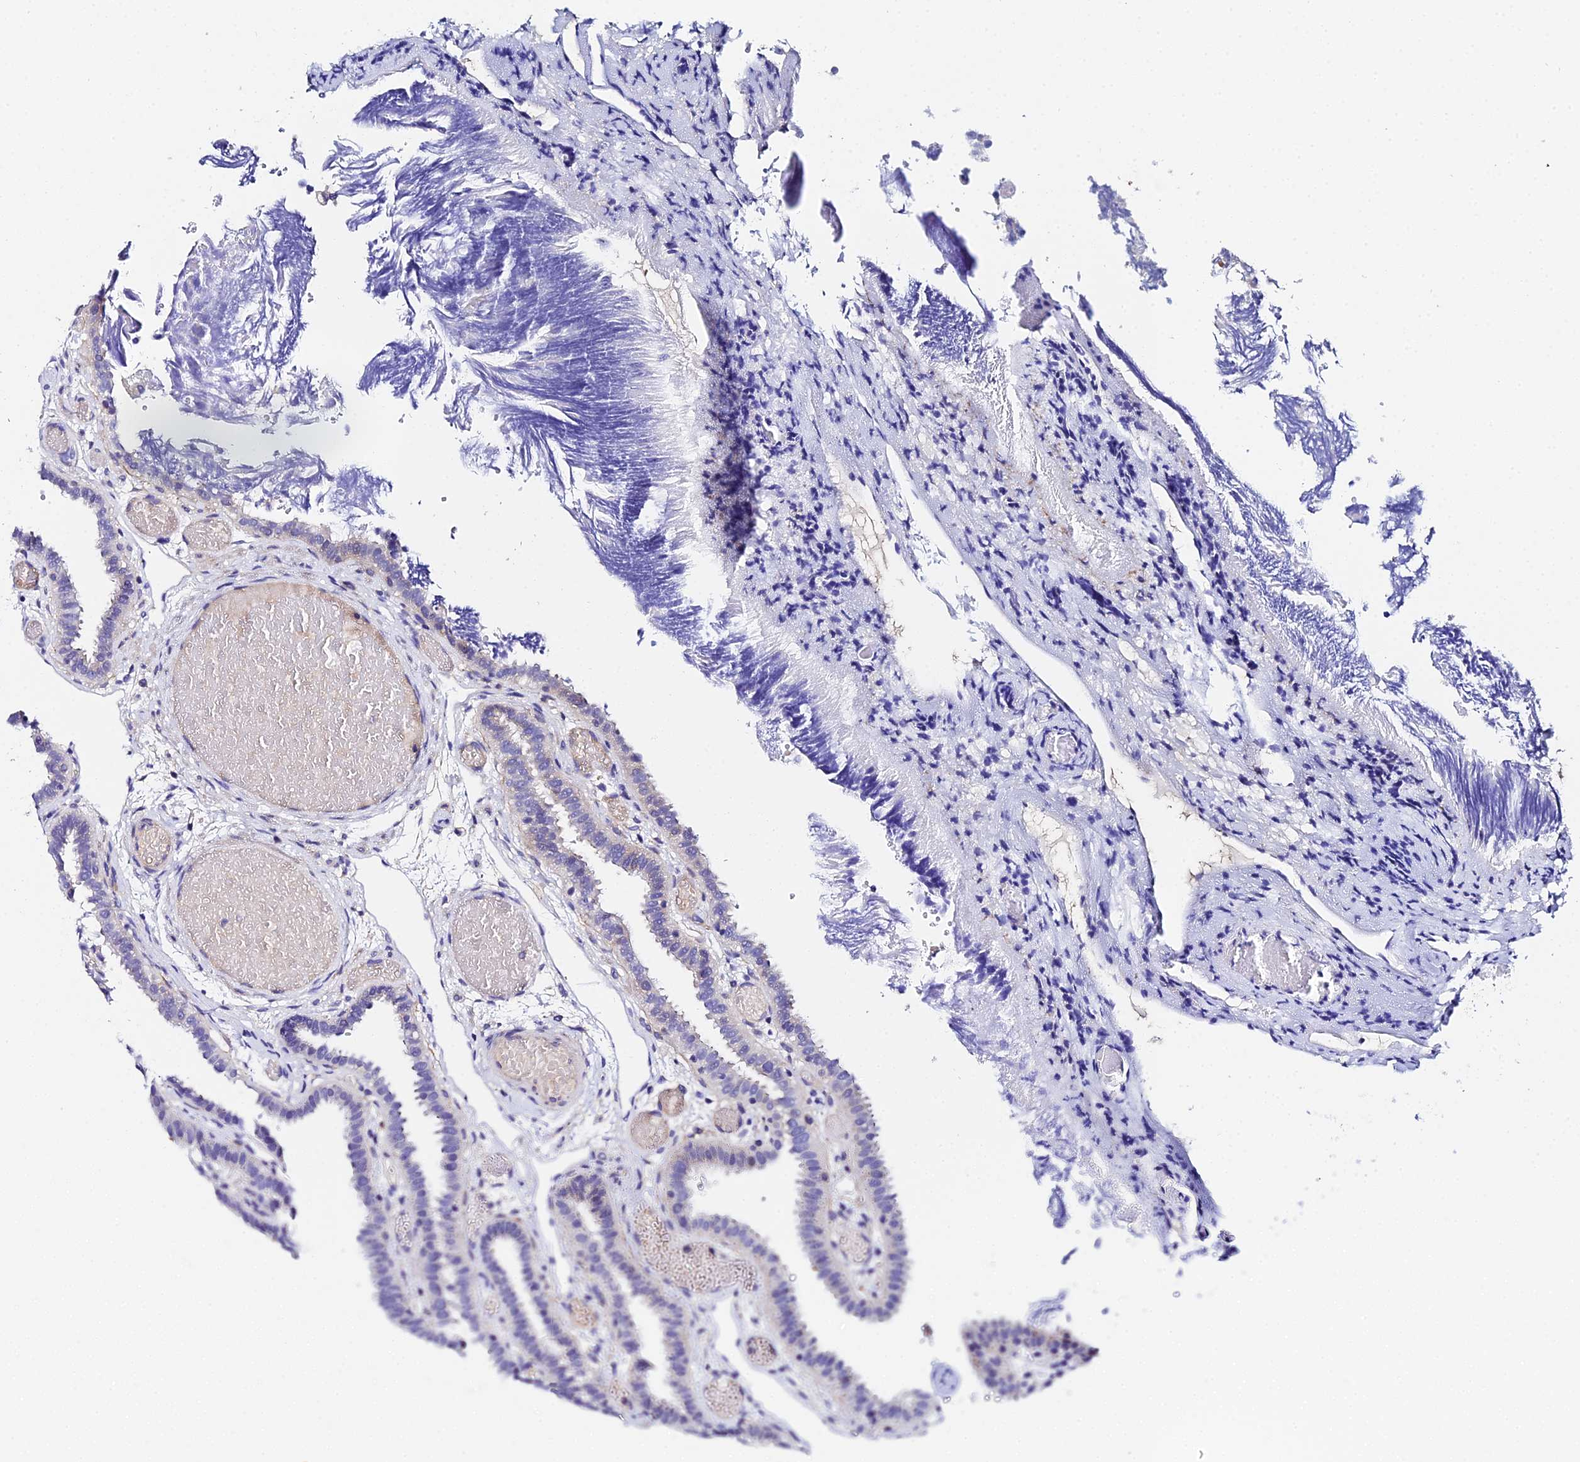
{"staining": {"intensity": "negative", "quantity": "none", "location": "none"}, "tissue": "fallopian tube", "cell_type": "Glandular cells", "image_type": "normal", "snomed": [{"axis": "morphology", "description": "Normal tissue, NOS"}, {"axis": "topography", "description": "Fallopian tube"}], "caption": "Fallopian tube was stained to show a protein in brown. There is no significant positivity in glandular cells. (DAB (3,3'-diaminobenzidine) immunohistochemistry with hematoxylin counter stain).", "gene": "UBE2L3", "patient": {"sex": "female", "age": 37}}